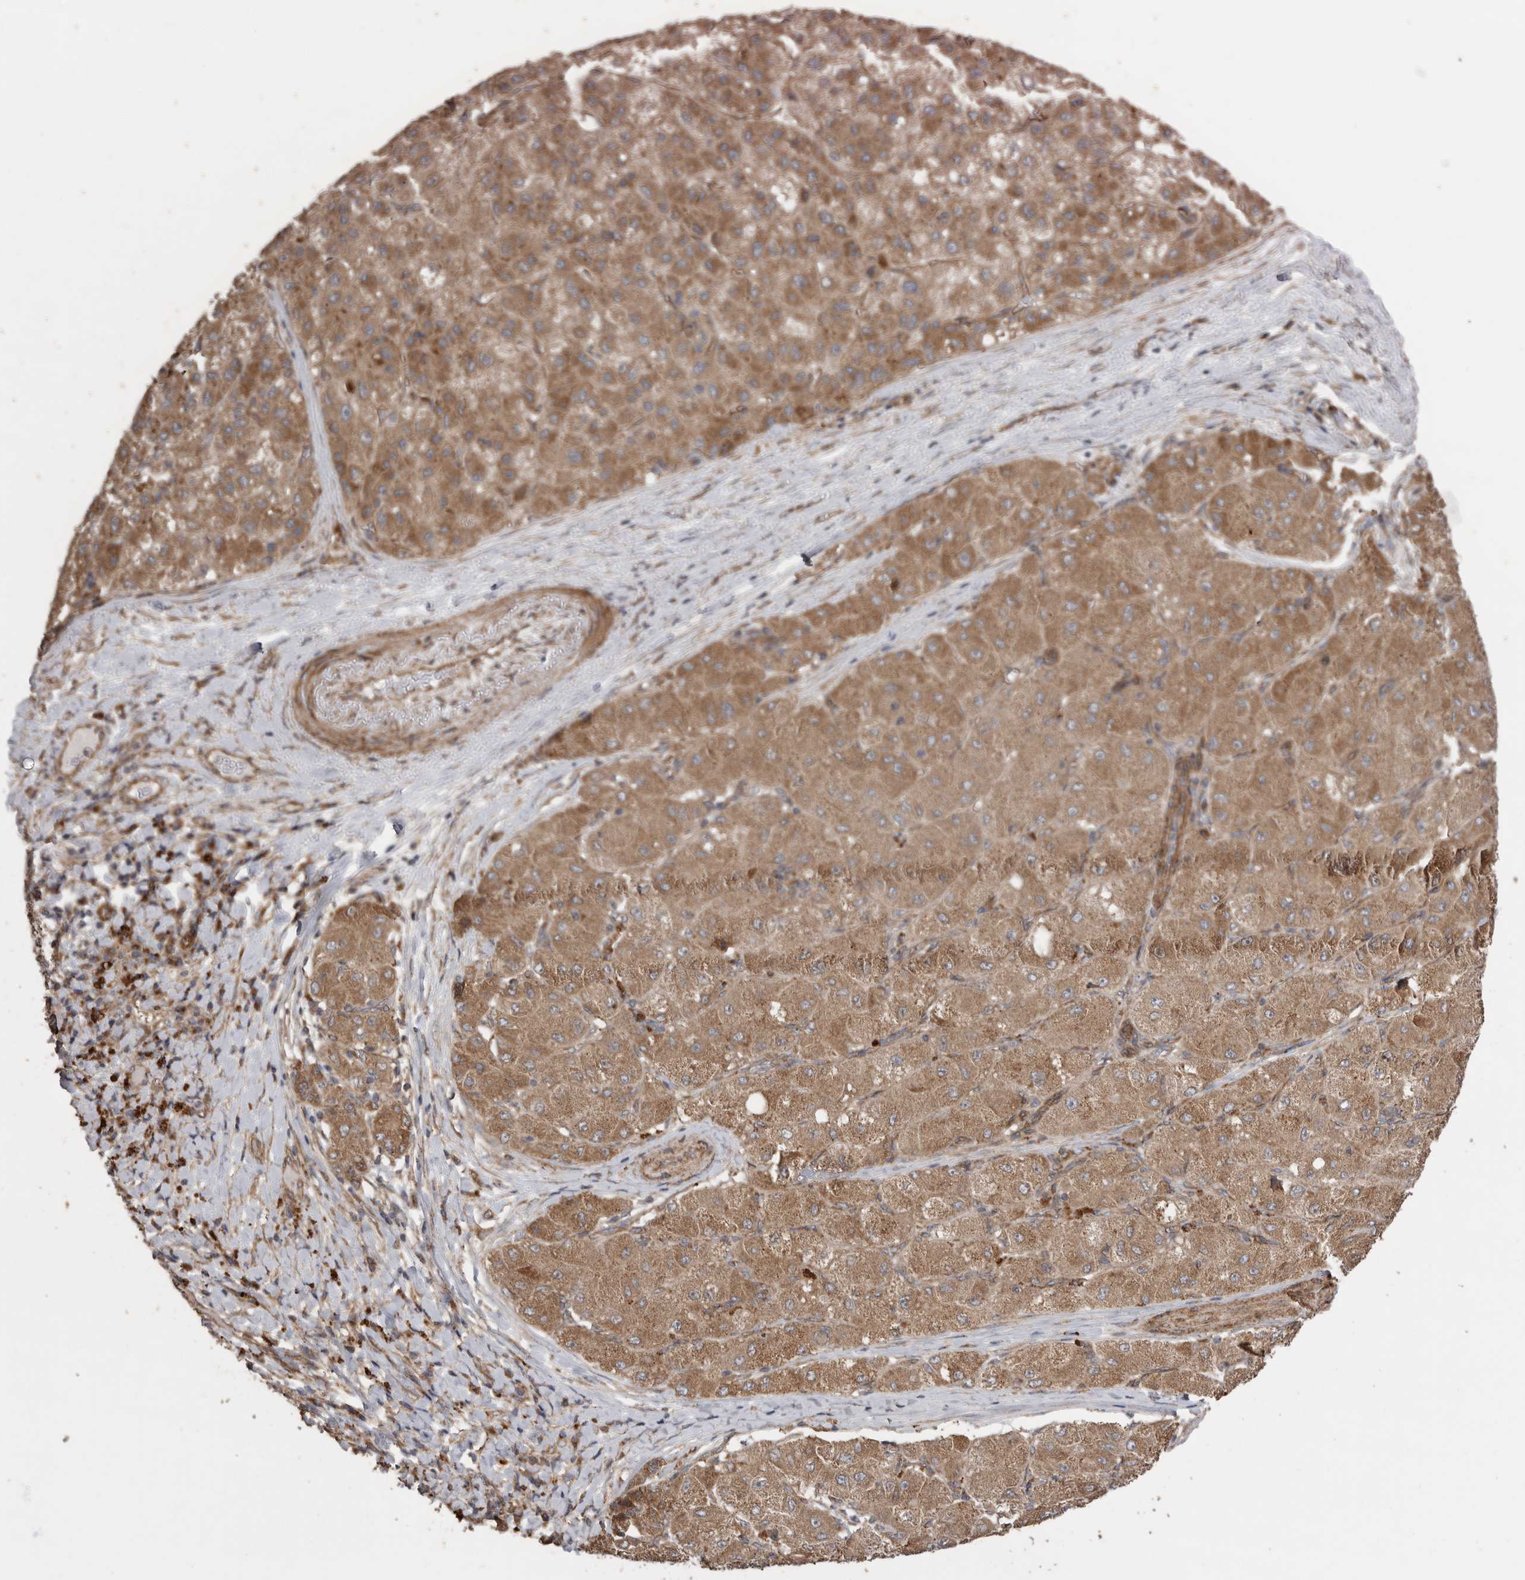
{"staining": {"intensity": "moderate", "quantity": ">75%", "location": "cytoplasmic/membranous"}, "tissue": "liver cancer", "cell_type": "Tumor cells", "image_type": "cancer", "snomed": [{"axis": "morphology", "description": "Carcinoma, Hepatocellular, NOS"}, {"axis": "topography", "description": "Liver"}], "caption": "Immunohistochemical staining of liver hepatocellular carcinoma displays moderate cytoplasmic/membranous protein expression in about >75% of tumor cells. The staining is performed using DAB (3,3'-diaminobenzidine) brown chromogen to label protein expression. The nuclei are counter-stained blue using hematoxylin.", "gene": "PODXL2", "patient": {"sex": "male", "age": 80}}